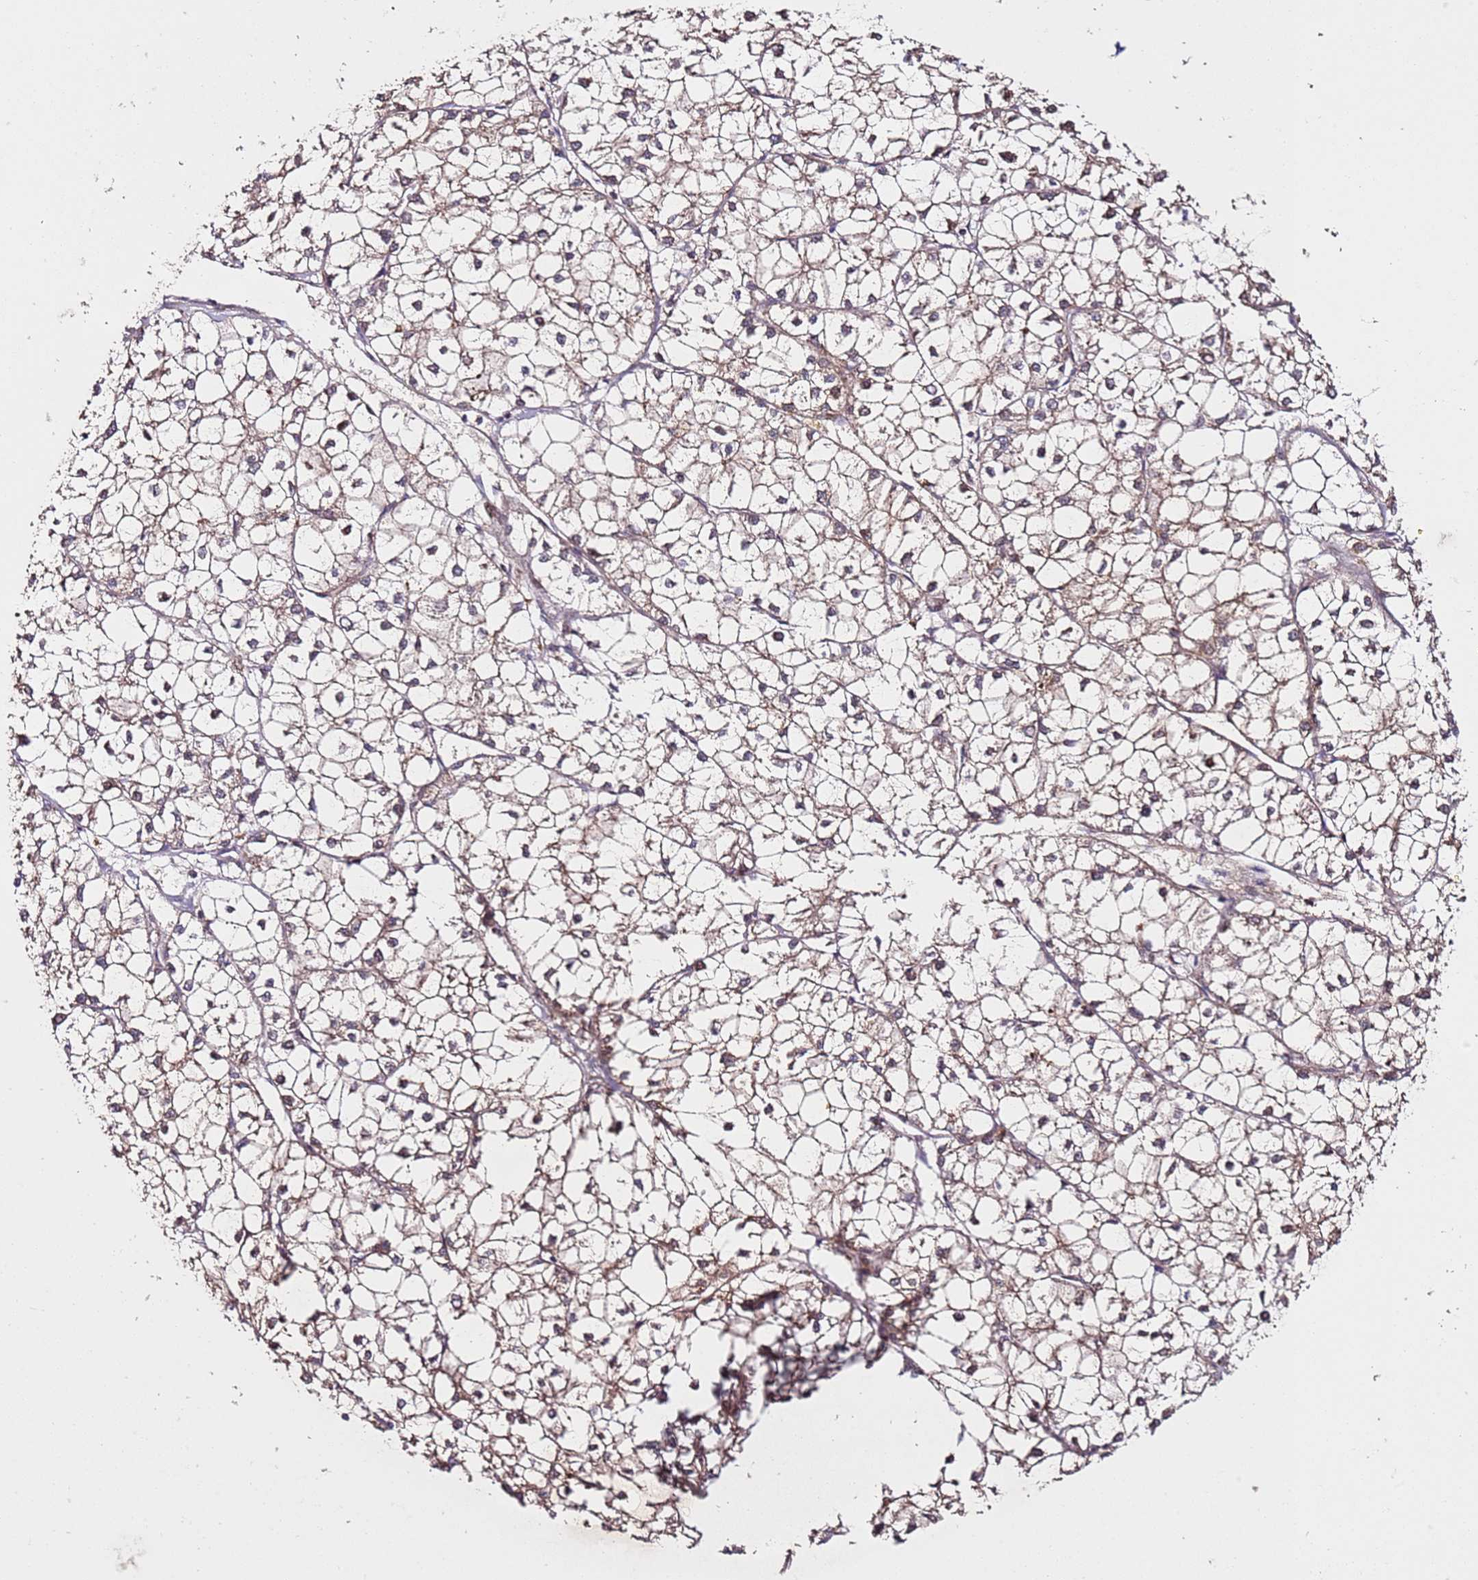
{"staining": {"intensity": "weak", "quantity": ">75%", "location": "cytoplasmic/membranous"}, "tissue": "liver cancer", "cell_type": "Tumor cells", "image_type": "cancer", "snomed": [{"axis": "morphology", "description": "Carcinoma, Hepatocellular, NOS"}, {"axis": "topography", "description": "Liver"}], "caption": "The histopathology image demonstrates staining of liver cancer, revealing weak cytoplasmic/membranous protein expression (brown color) within tumor cells.", "gene": "DDX27", "patient": {"sex": "female", "age": 43}}